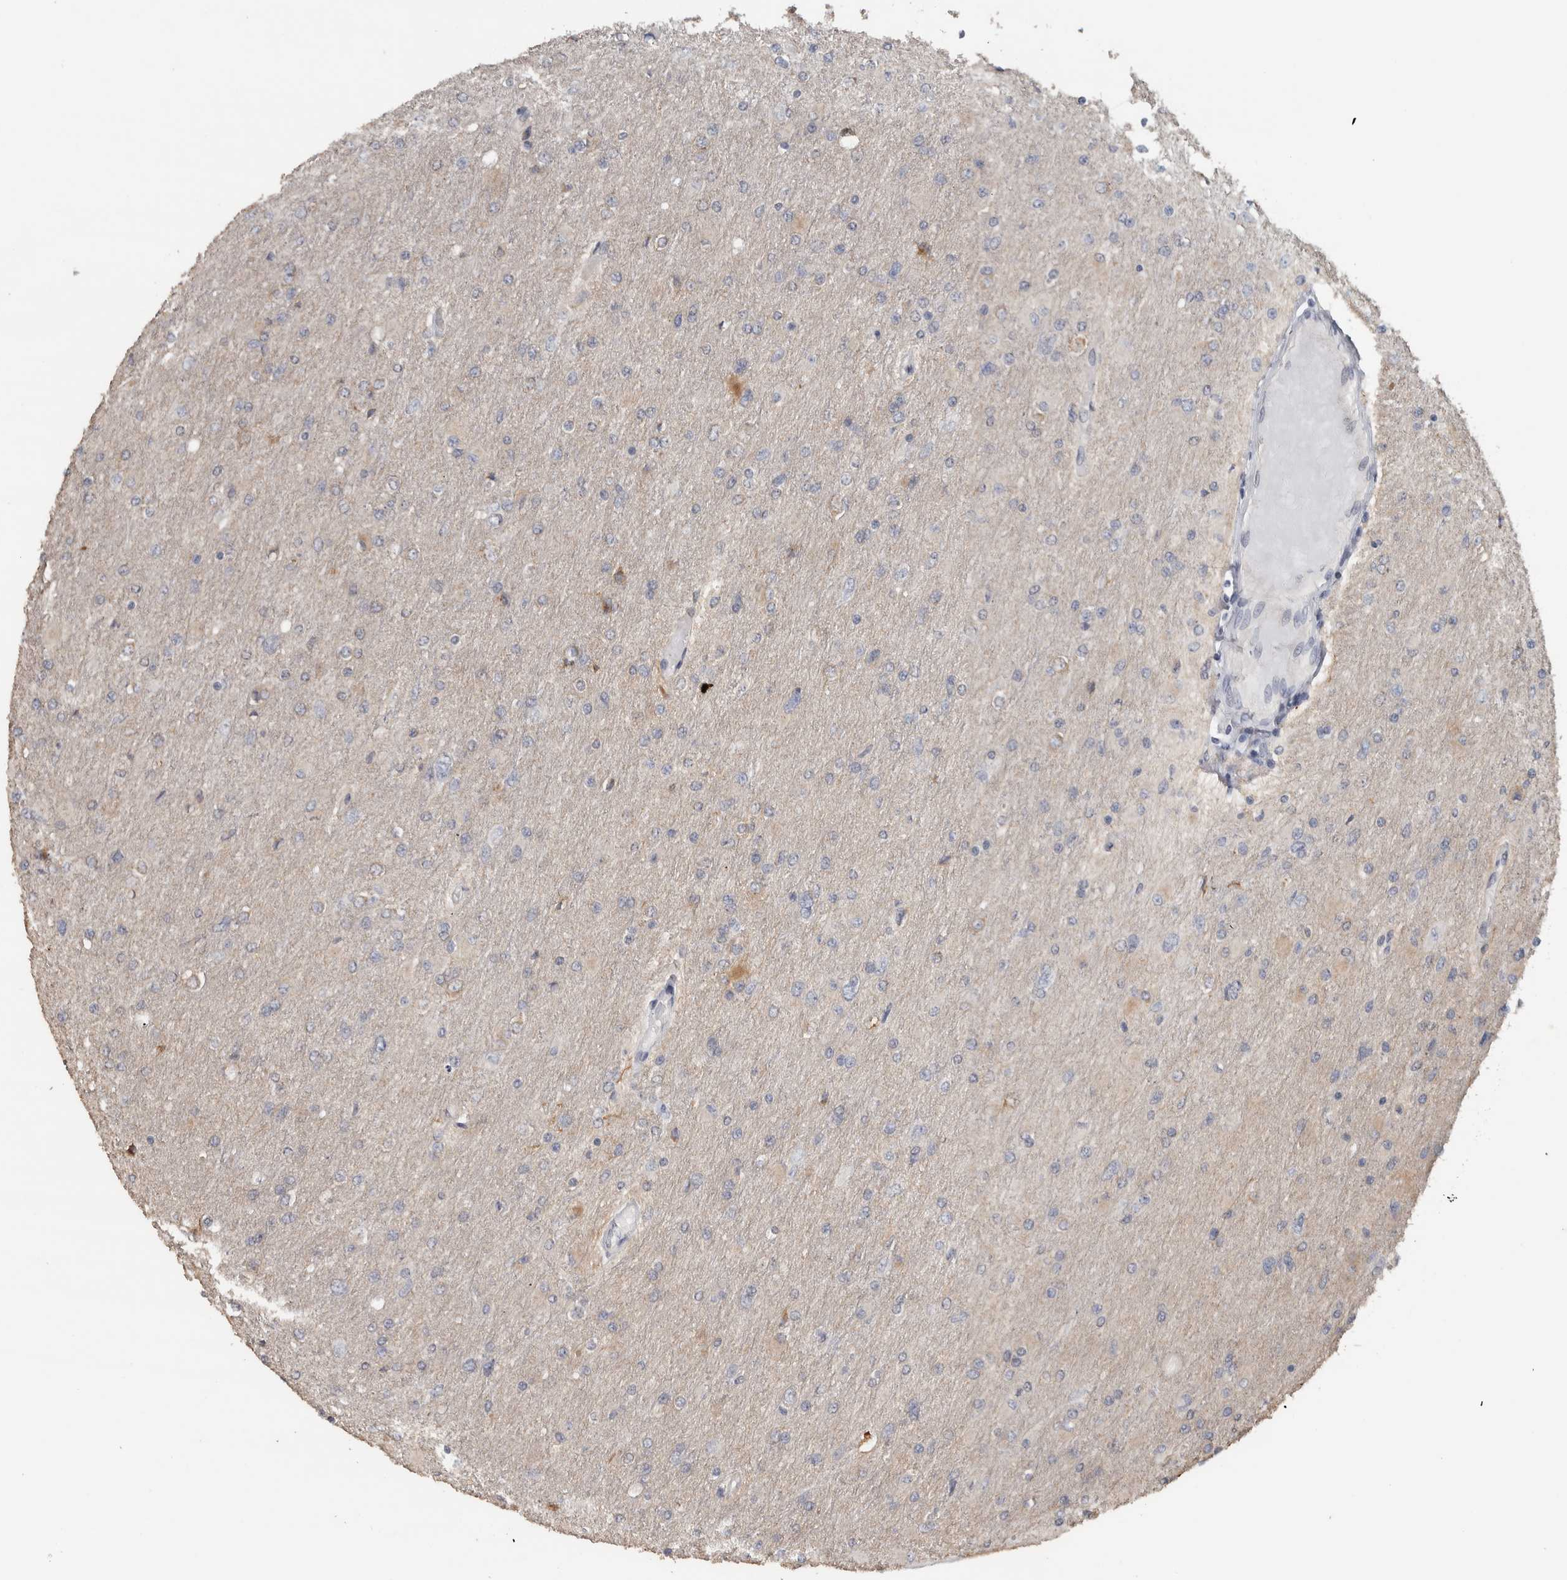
{"staining": {"intensity": "negative", "quantity": "none", "location": "none"}, "tissue": "glioma", "cell_type": "Tumor cells", "image_type": "cancer", "snomed": [{"axis": "morphology", "description": "Glioma, malignant, High grade"}, {"axis": "topography", "description": "Cerebral cortex"}], "caption": "A high-resolution histopathology image shows IHC staining of malignant high-grade glioma, which exhibits no significant positivity in tumor cells.", "gene": "NECAB1", "patient": {"sex": "female", "age": 36}}